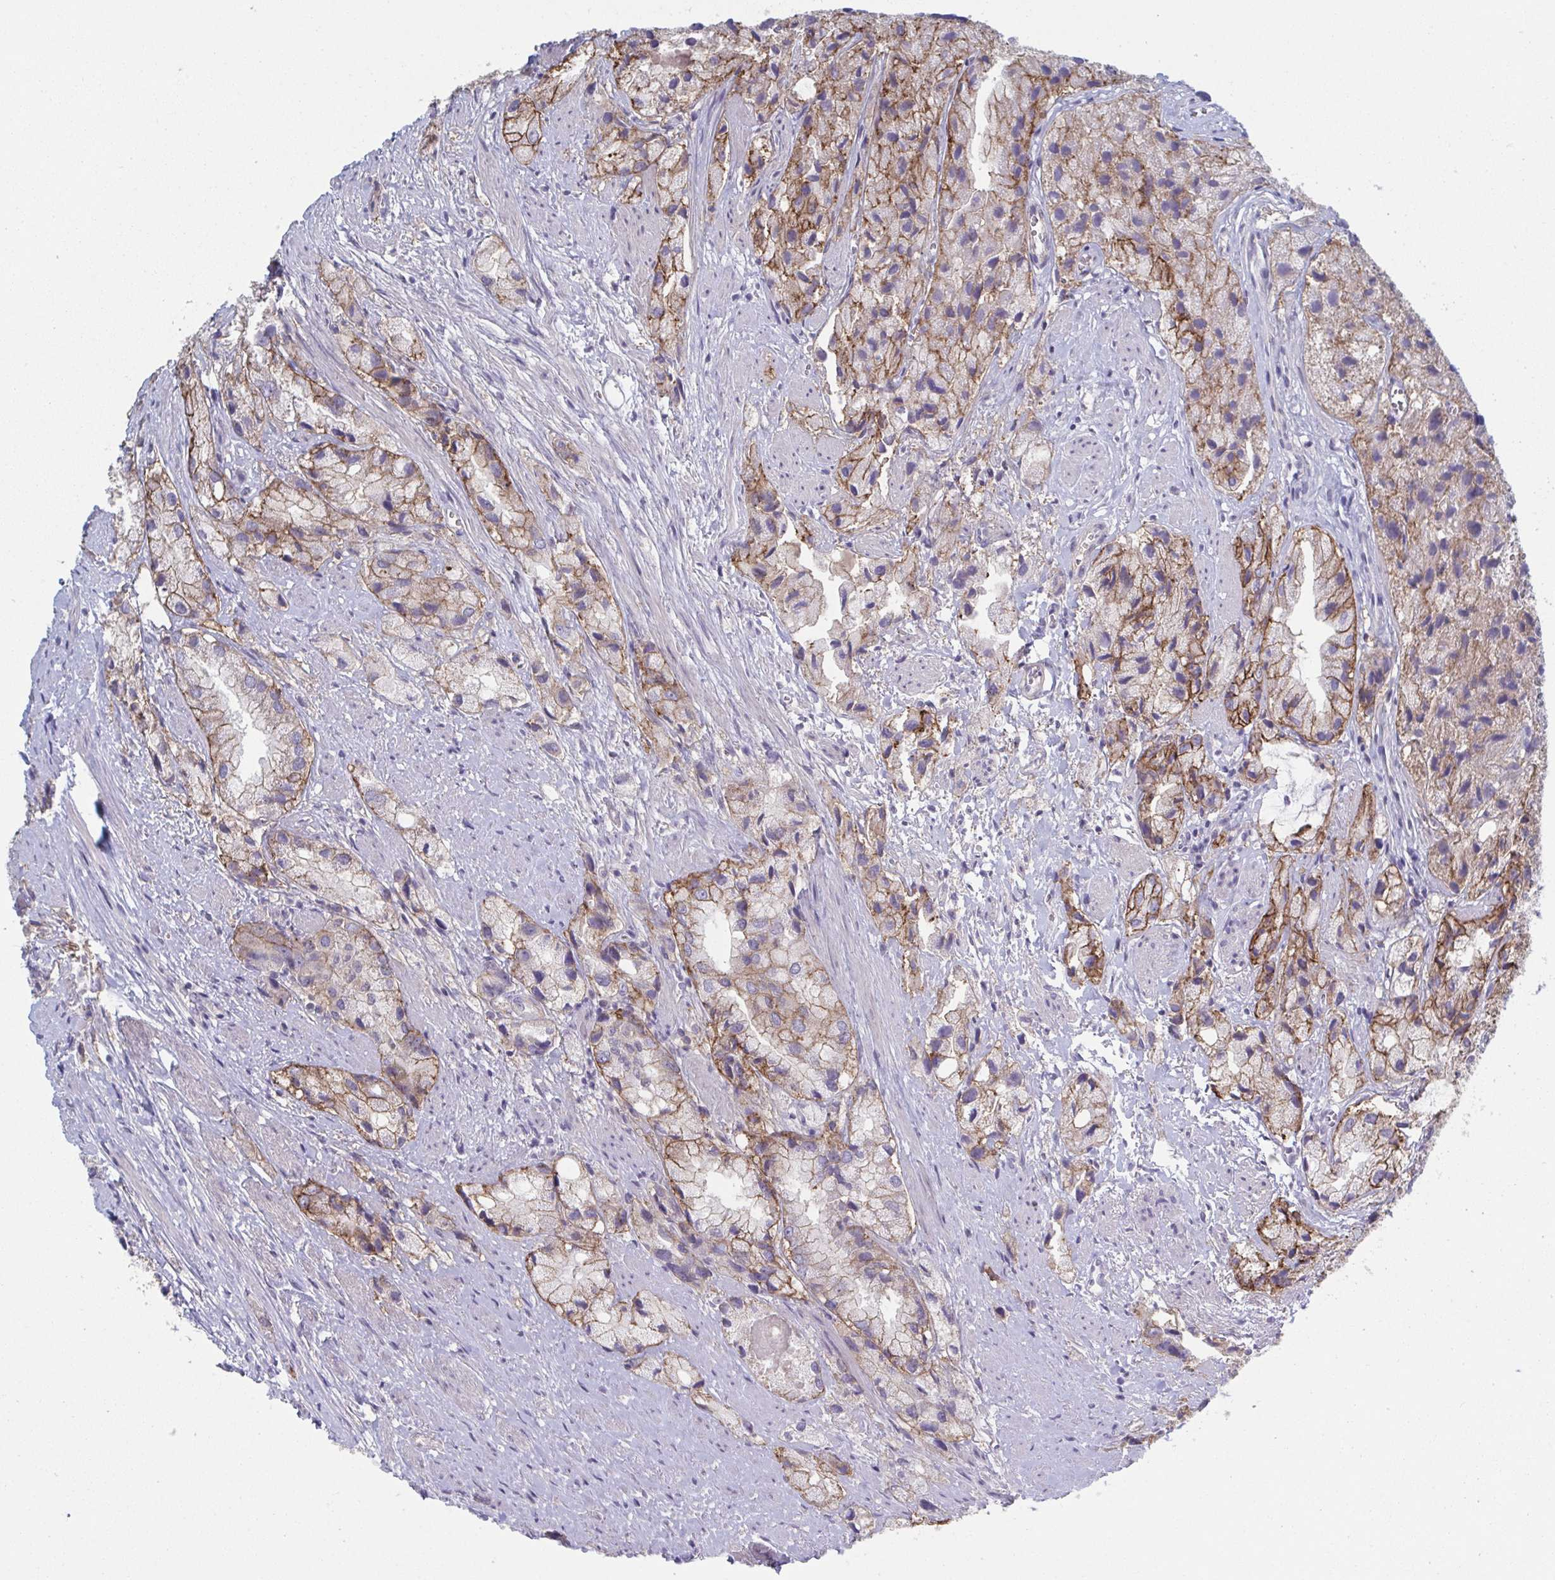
{"staining": {"intensity": "moderate", "quantity": "25%-75%", "location": "cytoplasmic/membranous"}, "tissue": "prostate cancer", "cell_type": "Tumor cells", "image_type": "cancer", "snomed": [{"axis": "morphology", "description": "Adenocarcinoma, Low grade"}, {"axis": "topography", "description": "Prostate"}], "caption": "A brown stain shows moderate cytoplasmic/membranous expression of a protein in human prostate low-grade adenocarcinoma tumor cells. (DAB IHC with brightfield microscopy, high magnification).", "gene": "STK26", "patient": {"sex": "male", "age": 69}}